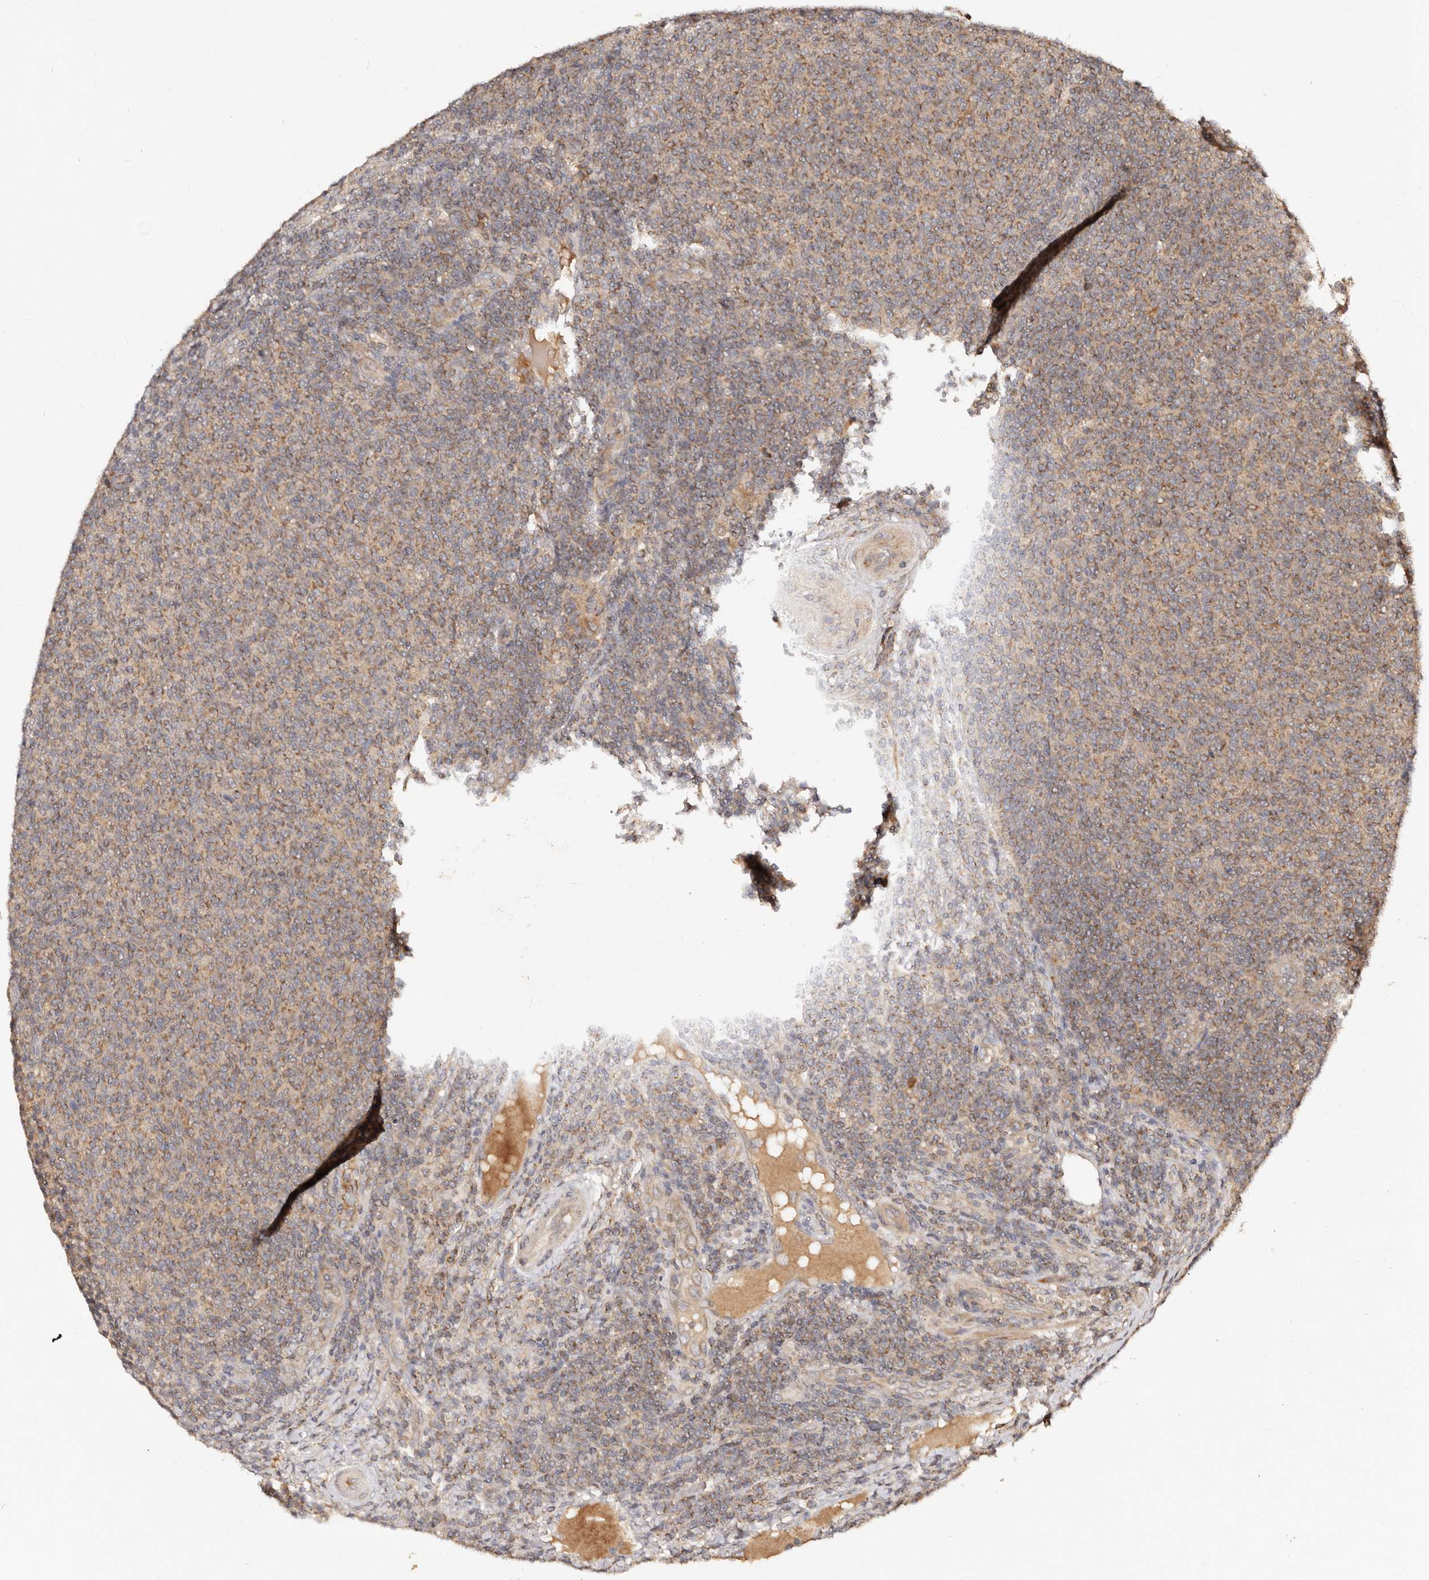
{"staining": {"intensity": "moderate", "quantity": ">75%", "location": "cytoplasmic/membranous"}, "tissue": "lymphoma", "cell_type": "Tumor cells", "image_type": "cancer", "snomed": [{"axis": "morphology", "description": "Malignant lymphoma, non-Hodgkin's type, Low grade"}, {"axis": "topography", "description": "Lymph node"}], "caption": "Human malignant lymphoma, non-Hodgkin's type (low-grade) stained with a protein marker demonstrates moderate staining in tumor cells.", "gene": "DENND11", "patient": {"sex": "male", "age": 66}}